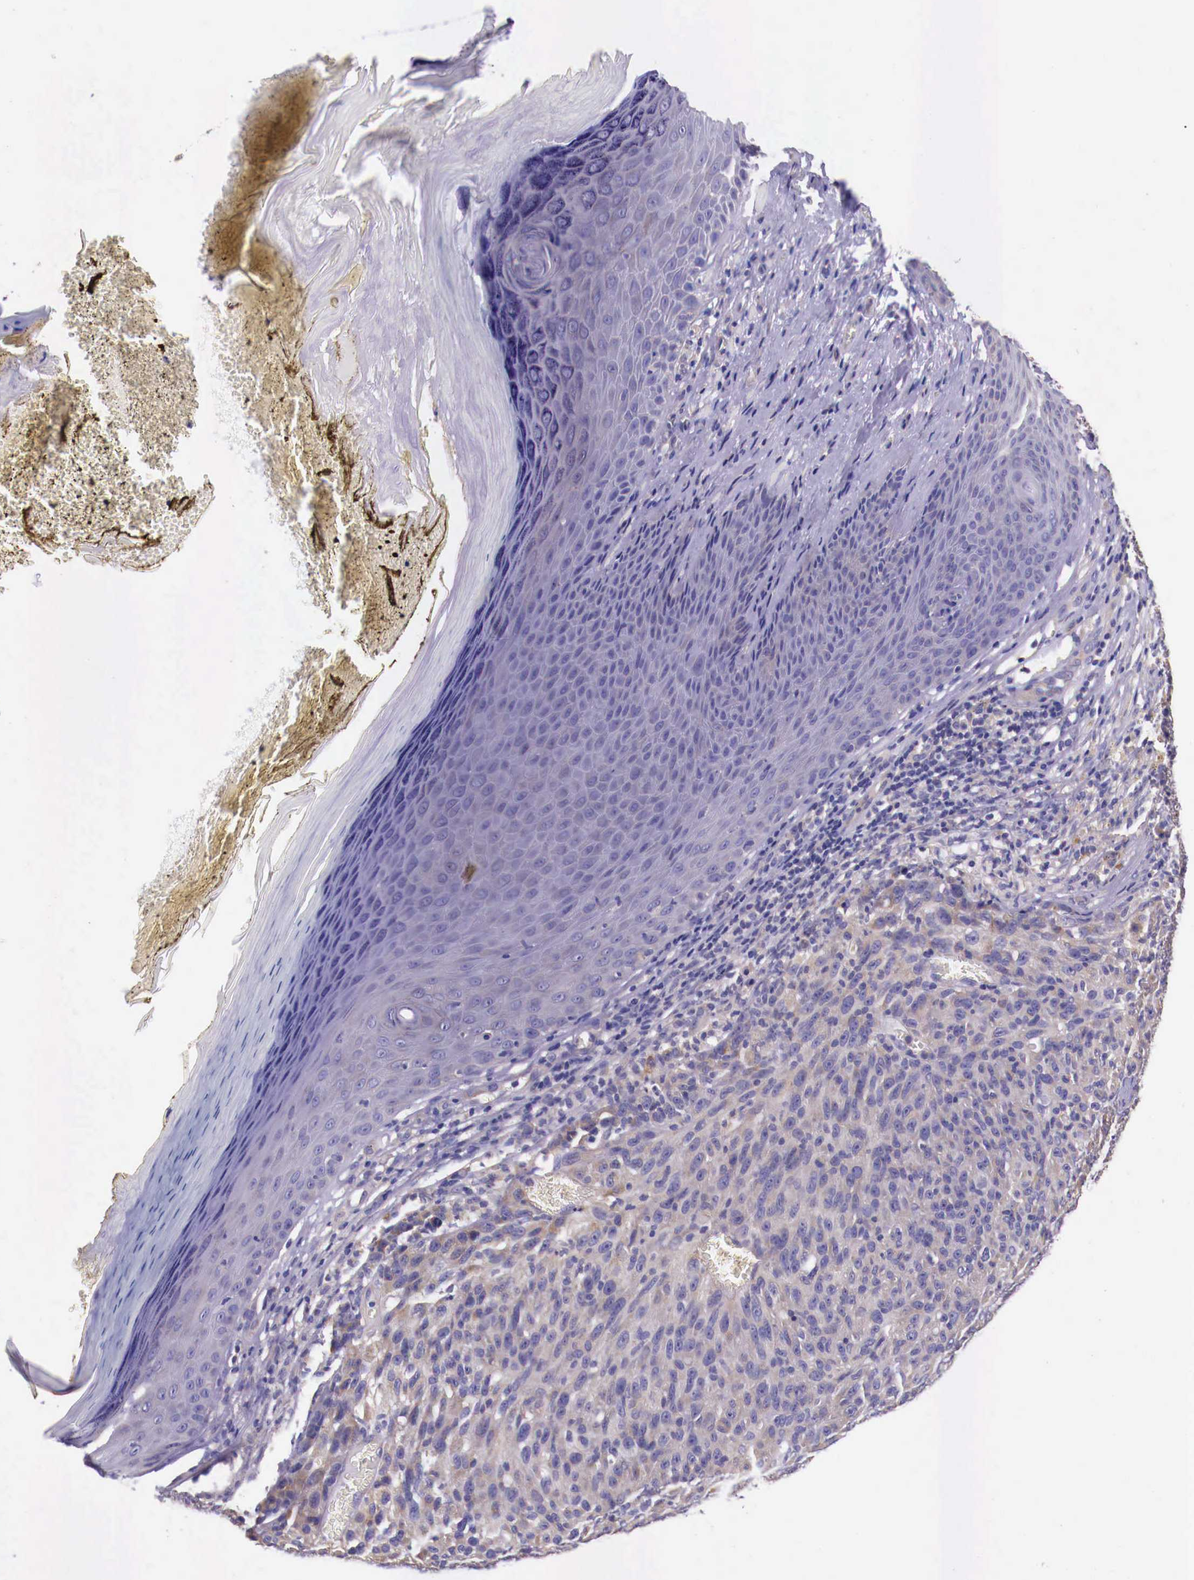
{"staining": {"intensity": "weak", "quantity": "25%-75%", "location": "cytoplasmic/membranous"}, "tissue": "melanoma", "cell_type": "Tumor cells", "image_type": "cancer", "snomed": [{"axis": "morphology", "description": "Malignant melanoma, NOS"}, {"axis": "topography", "description": "Skin"}], "caption": "High-power microscopy captured an immunohistochemistry (IHC) image of melanoma, revealing weak cytoplasmic/membranous positivity in approximately 25%-75% of tumor cells. (DAB IHC with brightfield microscopy, high magnification).", "gene": "GRIPAP1", "patient": {"sex": "male", "age": 76}}